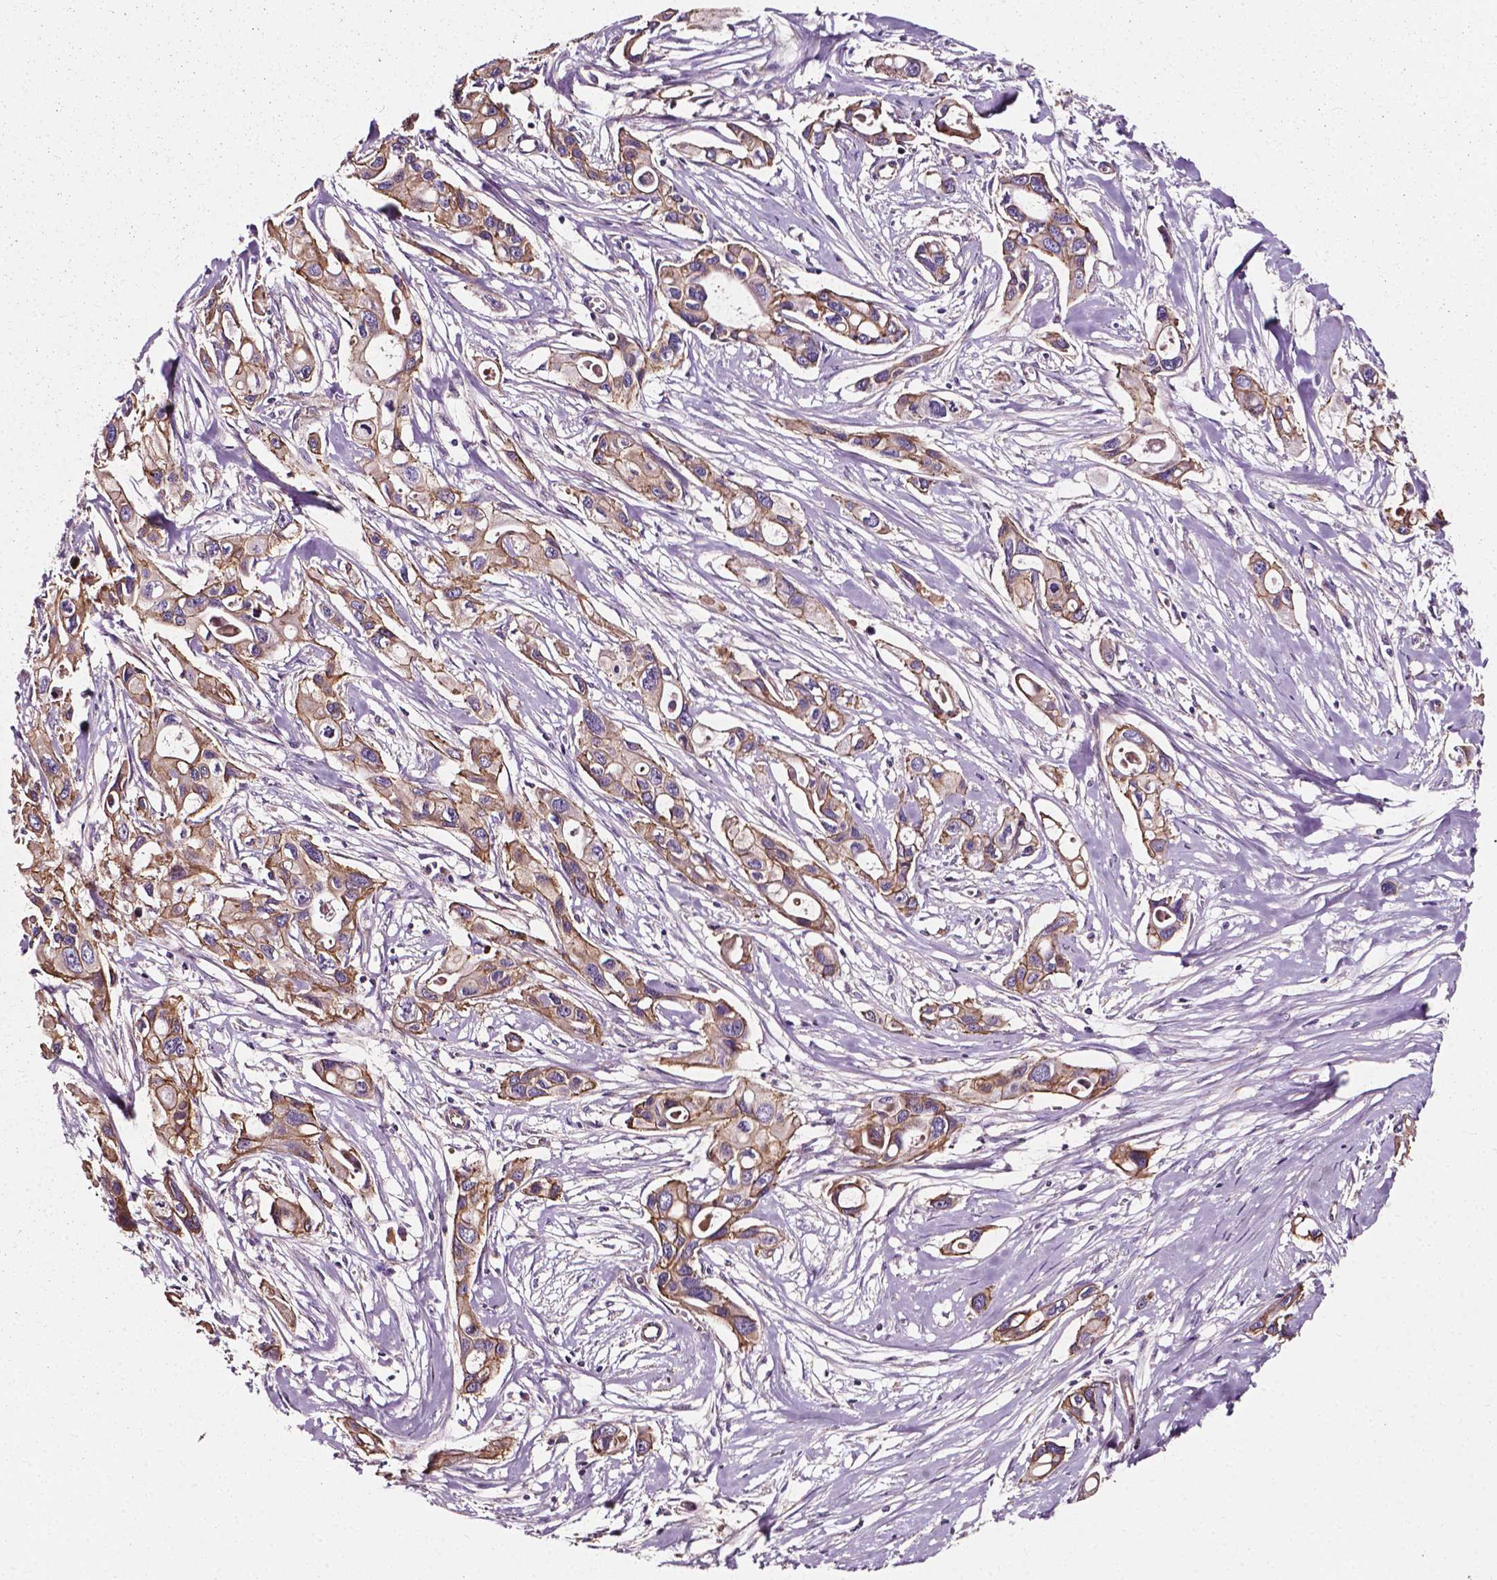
{"staining": {"intensity": "weak", "quantity": ">75%", "location": "cytoplasmic/membranous"}, "tissue": "pancreatic cancer", "cell_type": "Tumor cells", "image_type": "cancer", "snomed": [{"axis": "morphology", "description": "Adenocarcinoma, NOS"}, {"axis": "topography", "description": "Pancreas"}], "caption": "This is a photomicrograph of immunohistochemistry staining of adenocarcinoma (pancreatic), which shows weak positivity in the cytoplasmic/membranous of tumor cells.", "gene": "ATG16L1", "patient": {"sex": "male", "age": 60}}